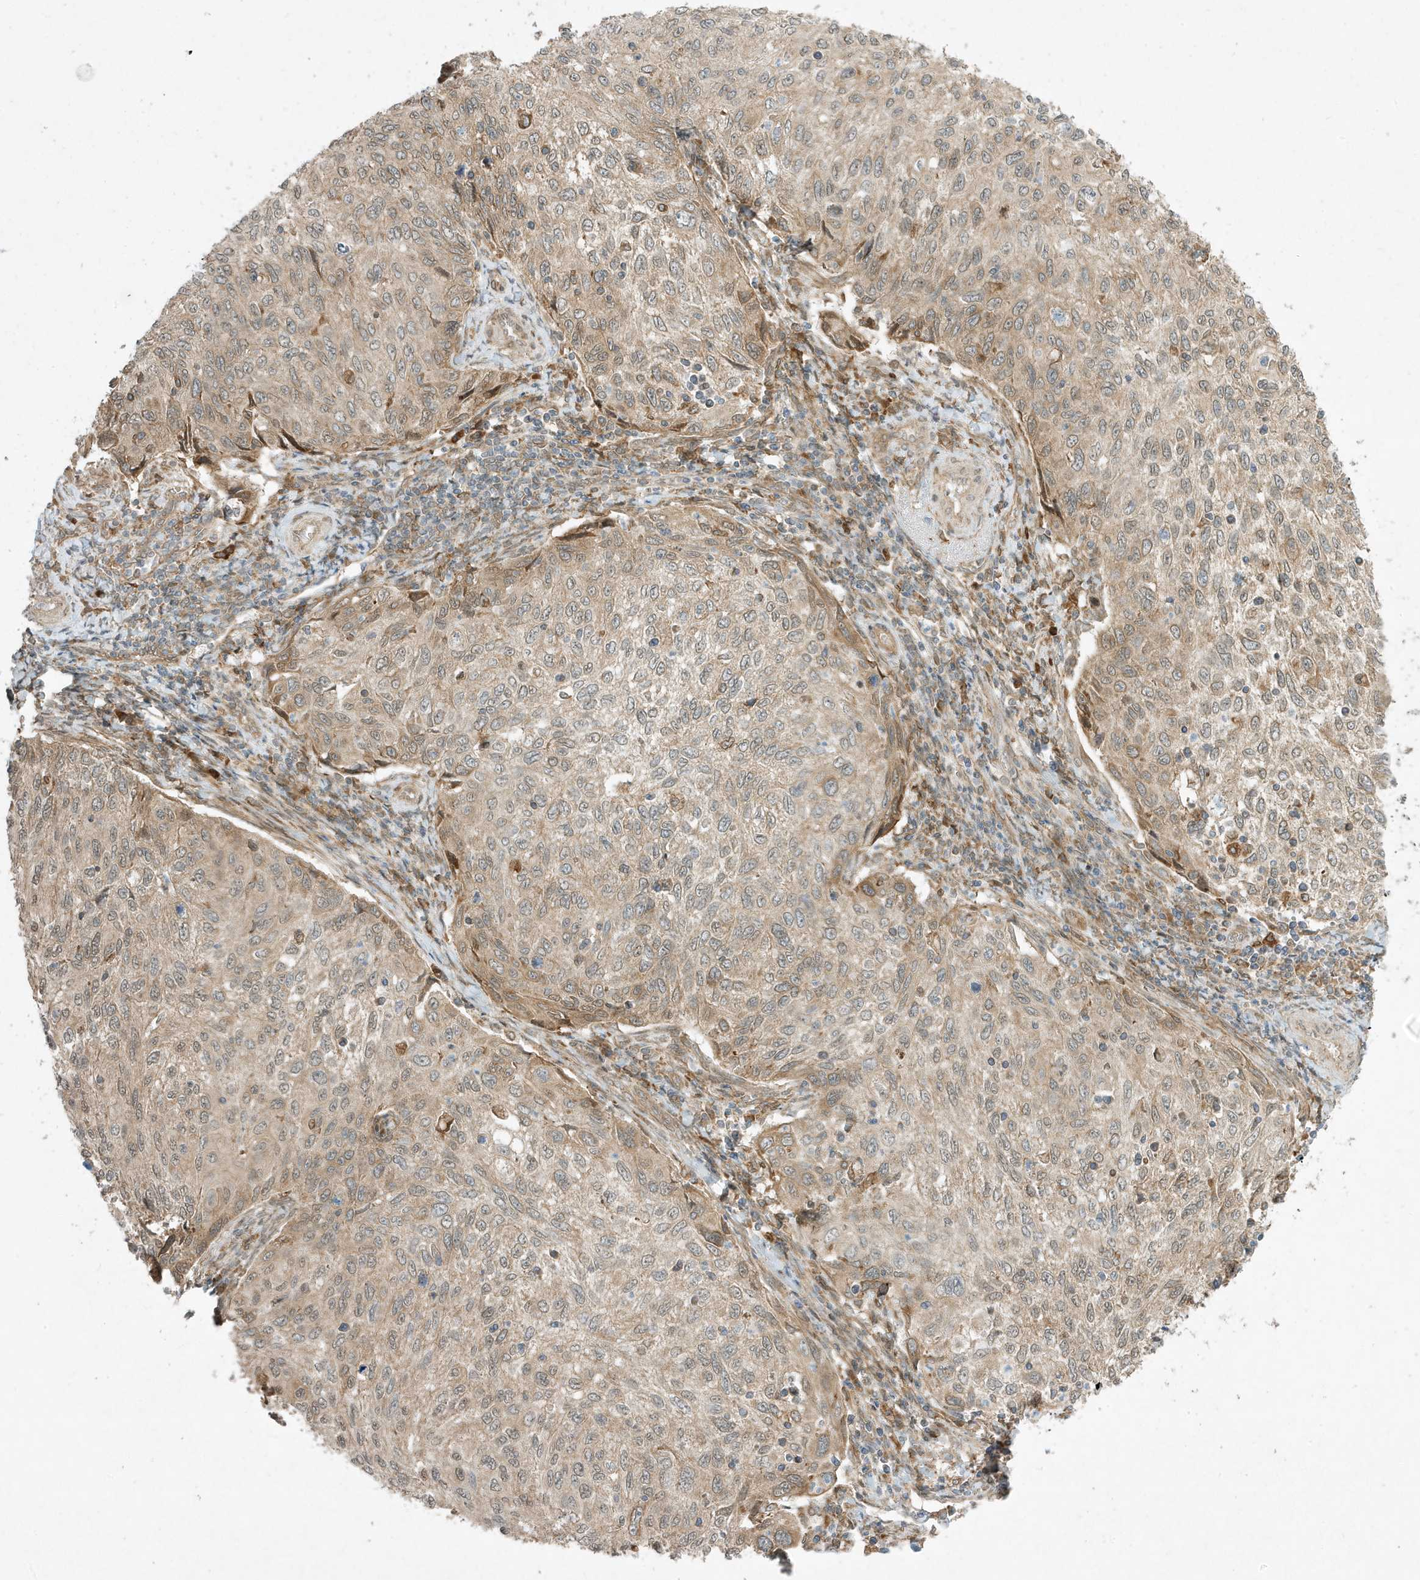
{"staining": {"intensity": "moderate", "quantity": "25%-75%", "location": "cytoplasmic/membranous"}, "tissue": "cervical cancer", "cell_type": "Tumor cells", "image_type": "cancer", "snomed": [{"axis": "morphology", "description": "Squamous cell carcinoma, NOS"}, {"axis": "topography", "description": "Cervix"}], "caption": "Tumor cells demonstrate medium levels of moderate cytoplasmic/membranous staining in about 25%-75% of cells in human cervical cancer (squamous cell carcinoma). (DAB (3,3'-diaminobenzidine) IHC with brightfield microscopy, high magnification).", "gene": "SCARF2", "patient": {"sex": "female", "age": 70}}